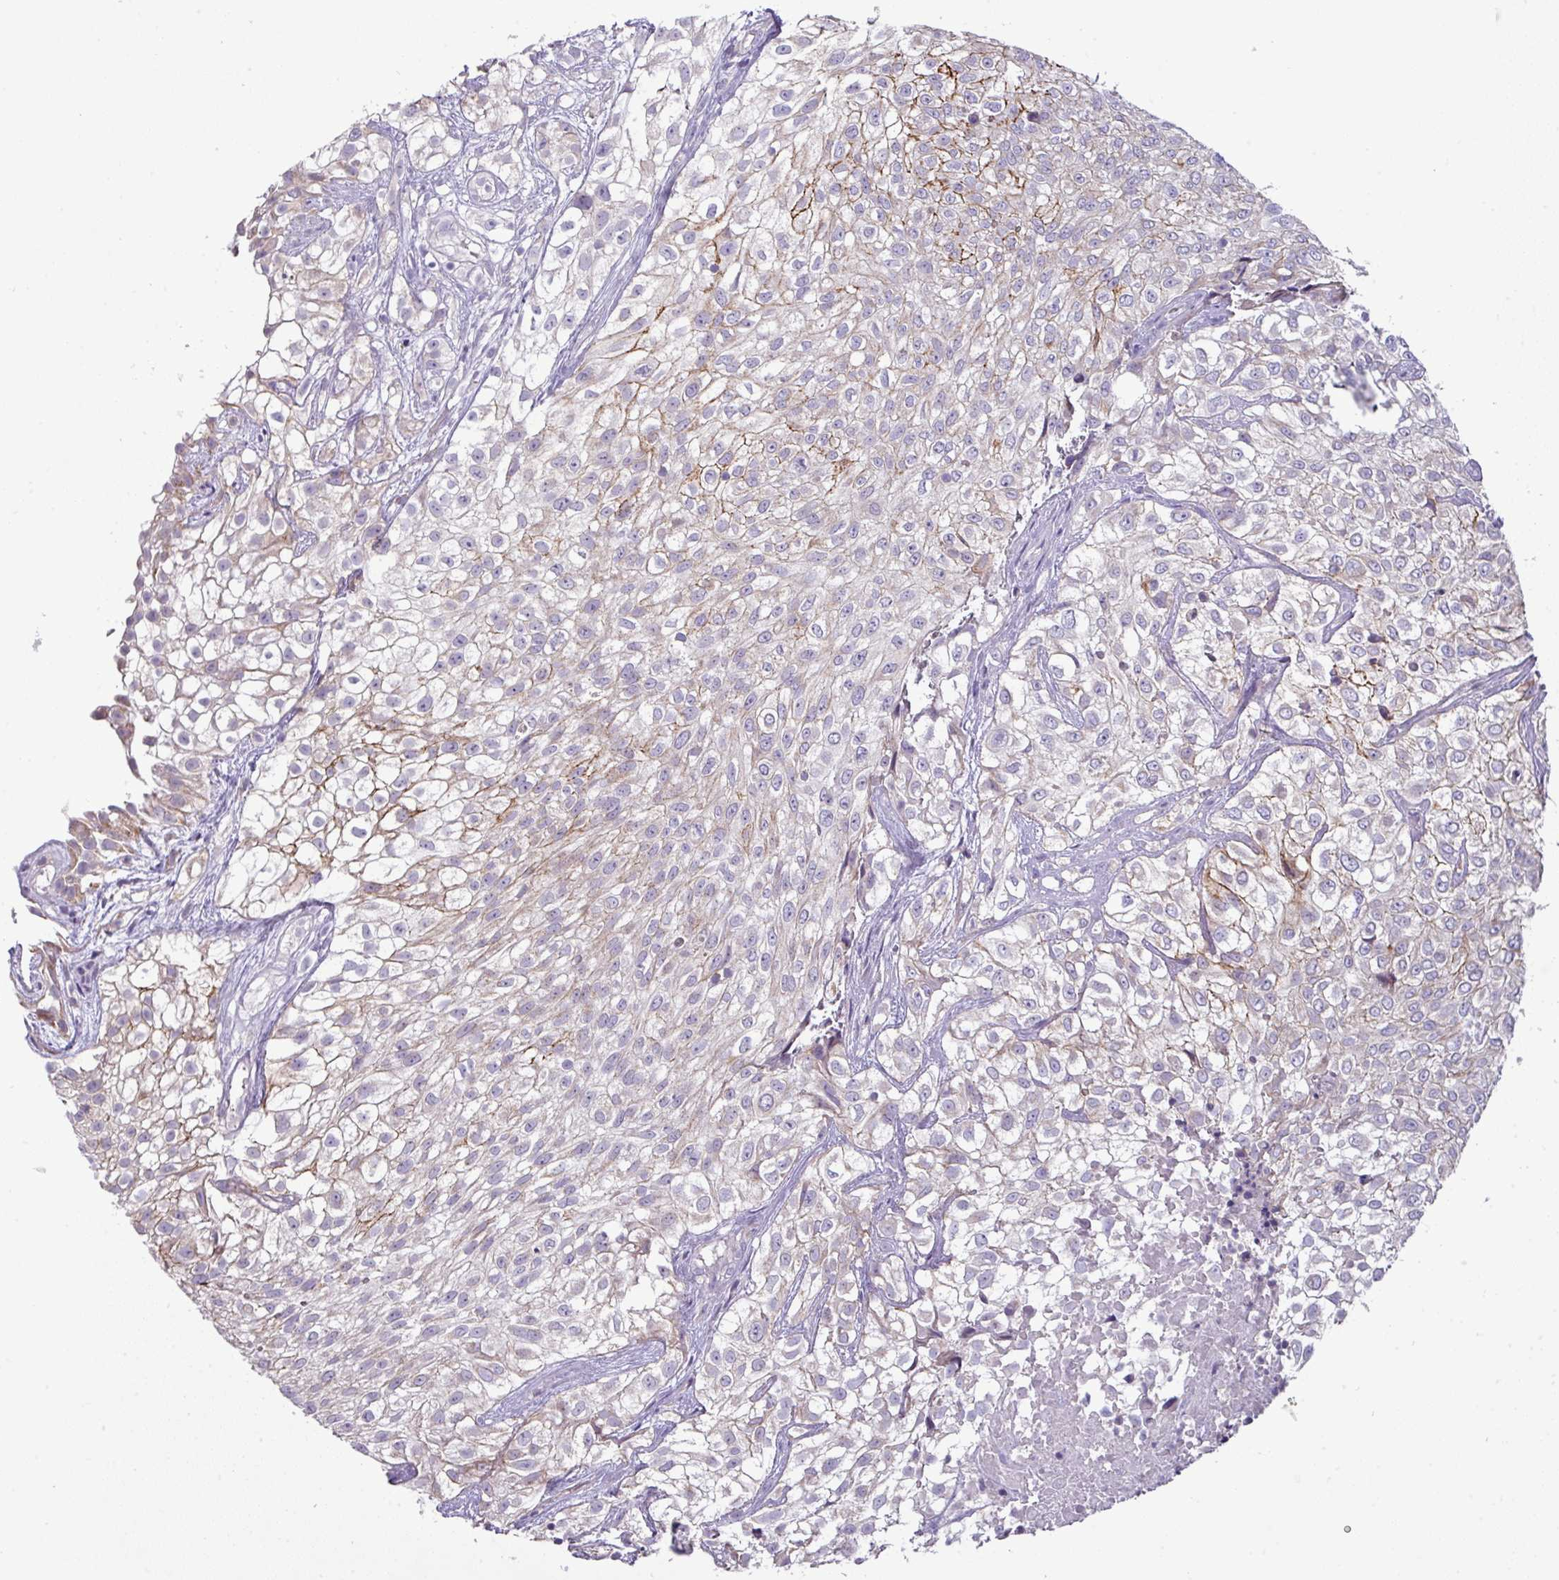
{"staining": {"intensity": "weak", "quantity": "25%-75%", "location": "cytoplasmic/membranous"}, "tissue": "urothelial cancer", "cell_type": "Tumor cells", "image_type": "cancer", "snomed": [{"axis": "morphology", "description": "Urothelial carcinoma, High grade"}, {"axis": "topography", "description": "Urinary bladder"}], "caption": "Immunohistochemical staining of urothelial carcinoma (high-grade) displays low levels of weak cytoplasmic/membranous protein expression in about 25%-75% of tumor cells. The staining was performed using DAB (3,3'-diaminobenzidine), with brown indicating positive protein expression. Nuclei are stained blue with hematoxylin.", "gene": "TRAPPC1", "patient": {"sex": "male", "age": 56}}